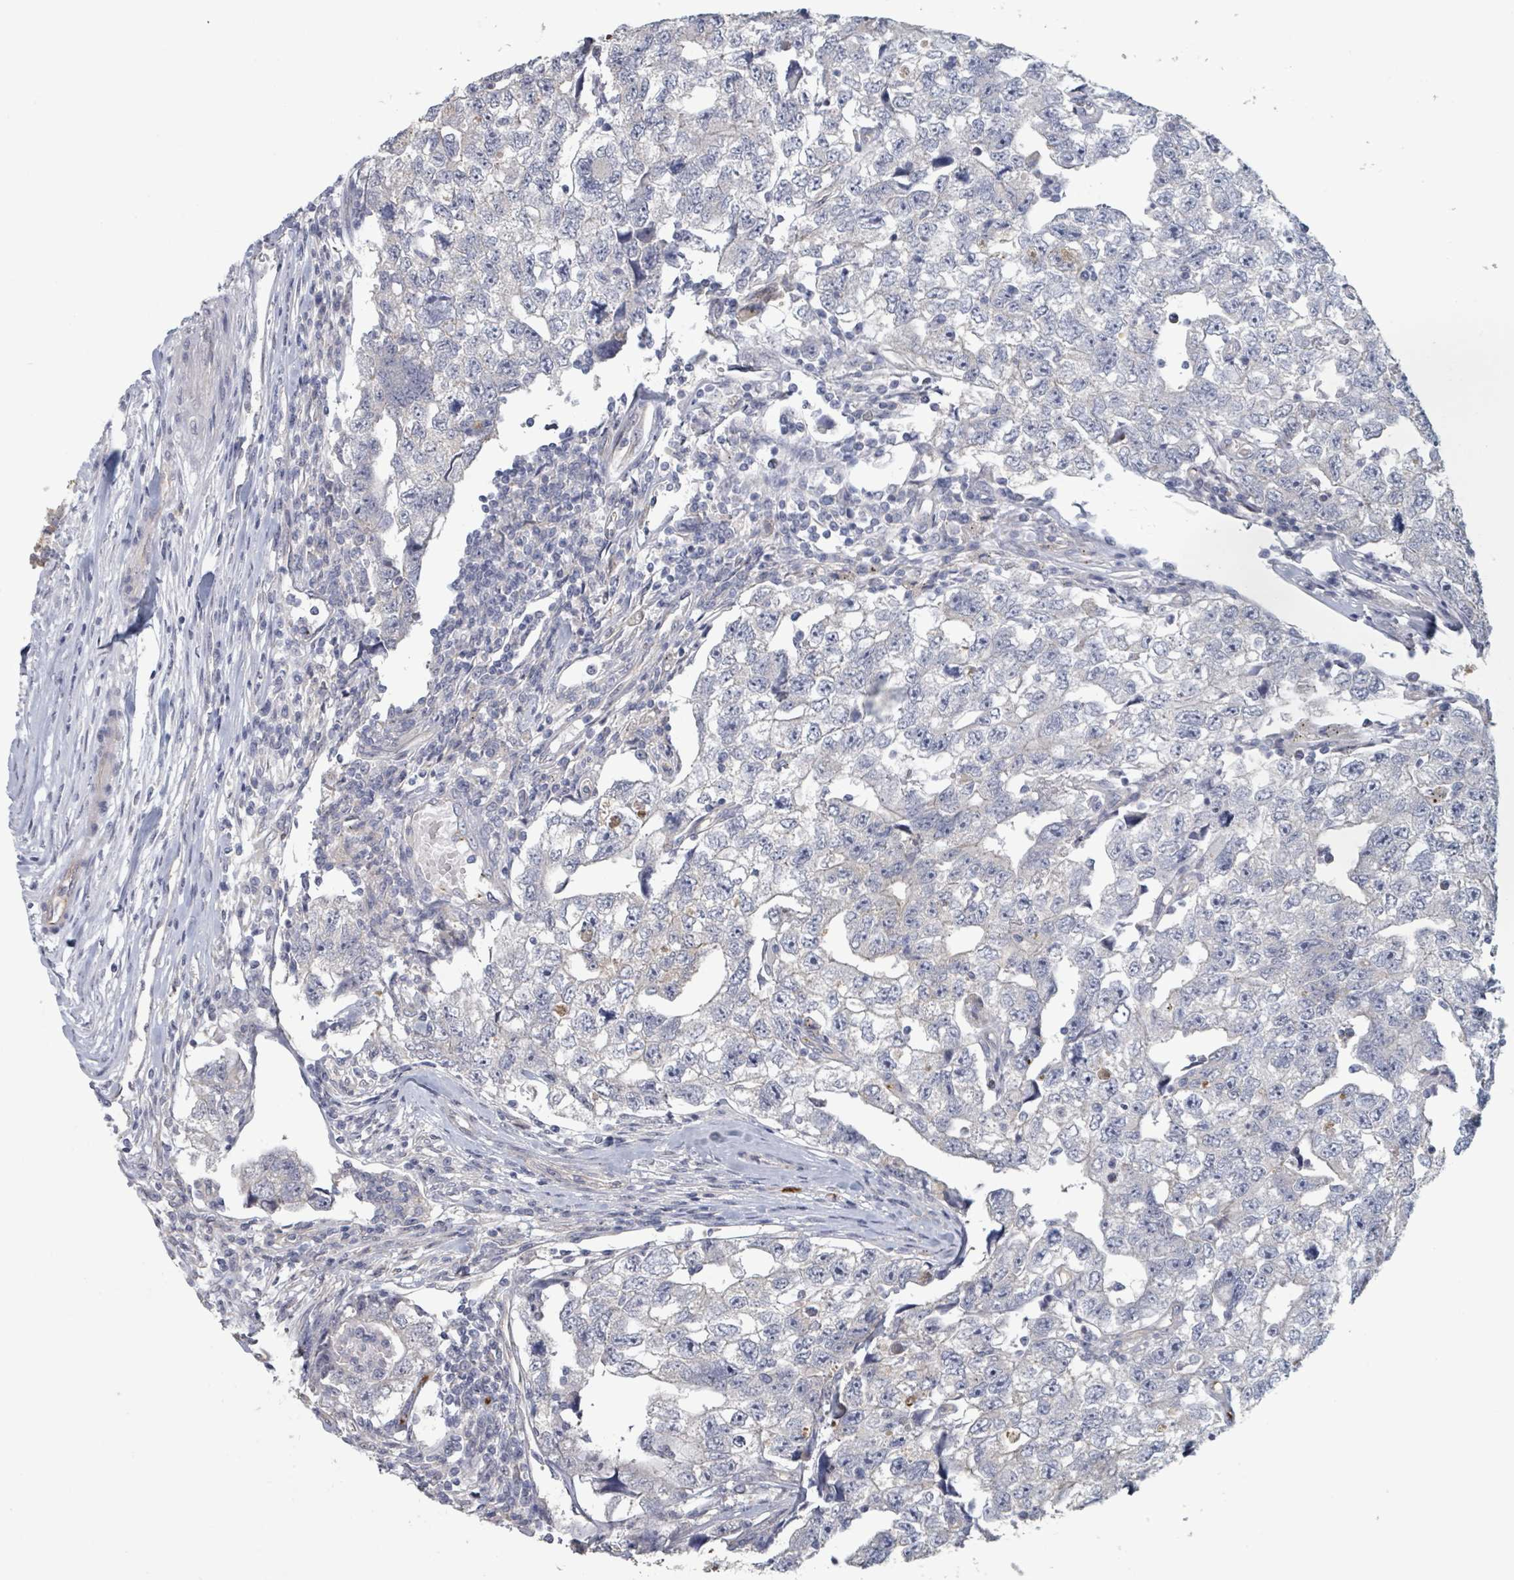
{"staining": {"intensity": "negative", "quantity": "none", "location": "none"}, "tissue": "testis cancer", "cell_type": "Tumor cells", "image_type": "cancer", "snomed": [{"axis": "morphology", "description": "Carcinoma, Embryonal, NOS"}, {"axis": "topography", "description": "Testis"}], "caption": "Tumor cells are negative for brown protein staining in testis embryonal carcinoma.", "gene": "PLAUR", "patient": {"sex": "male", "age": 22}}